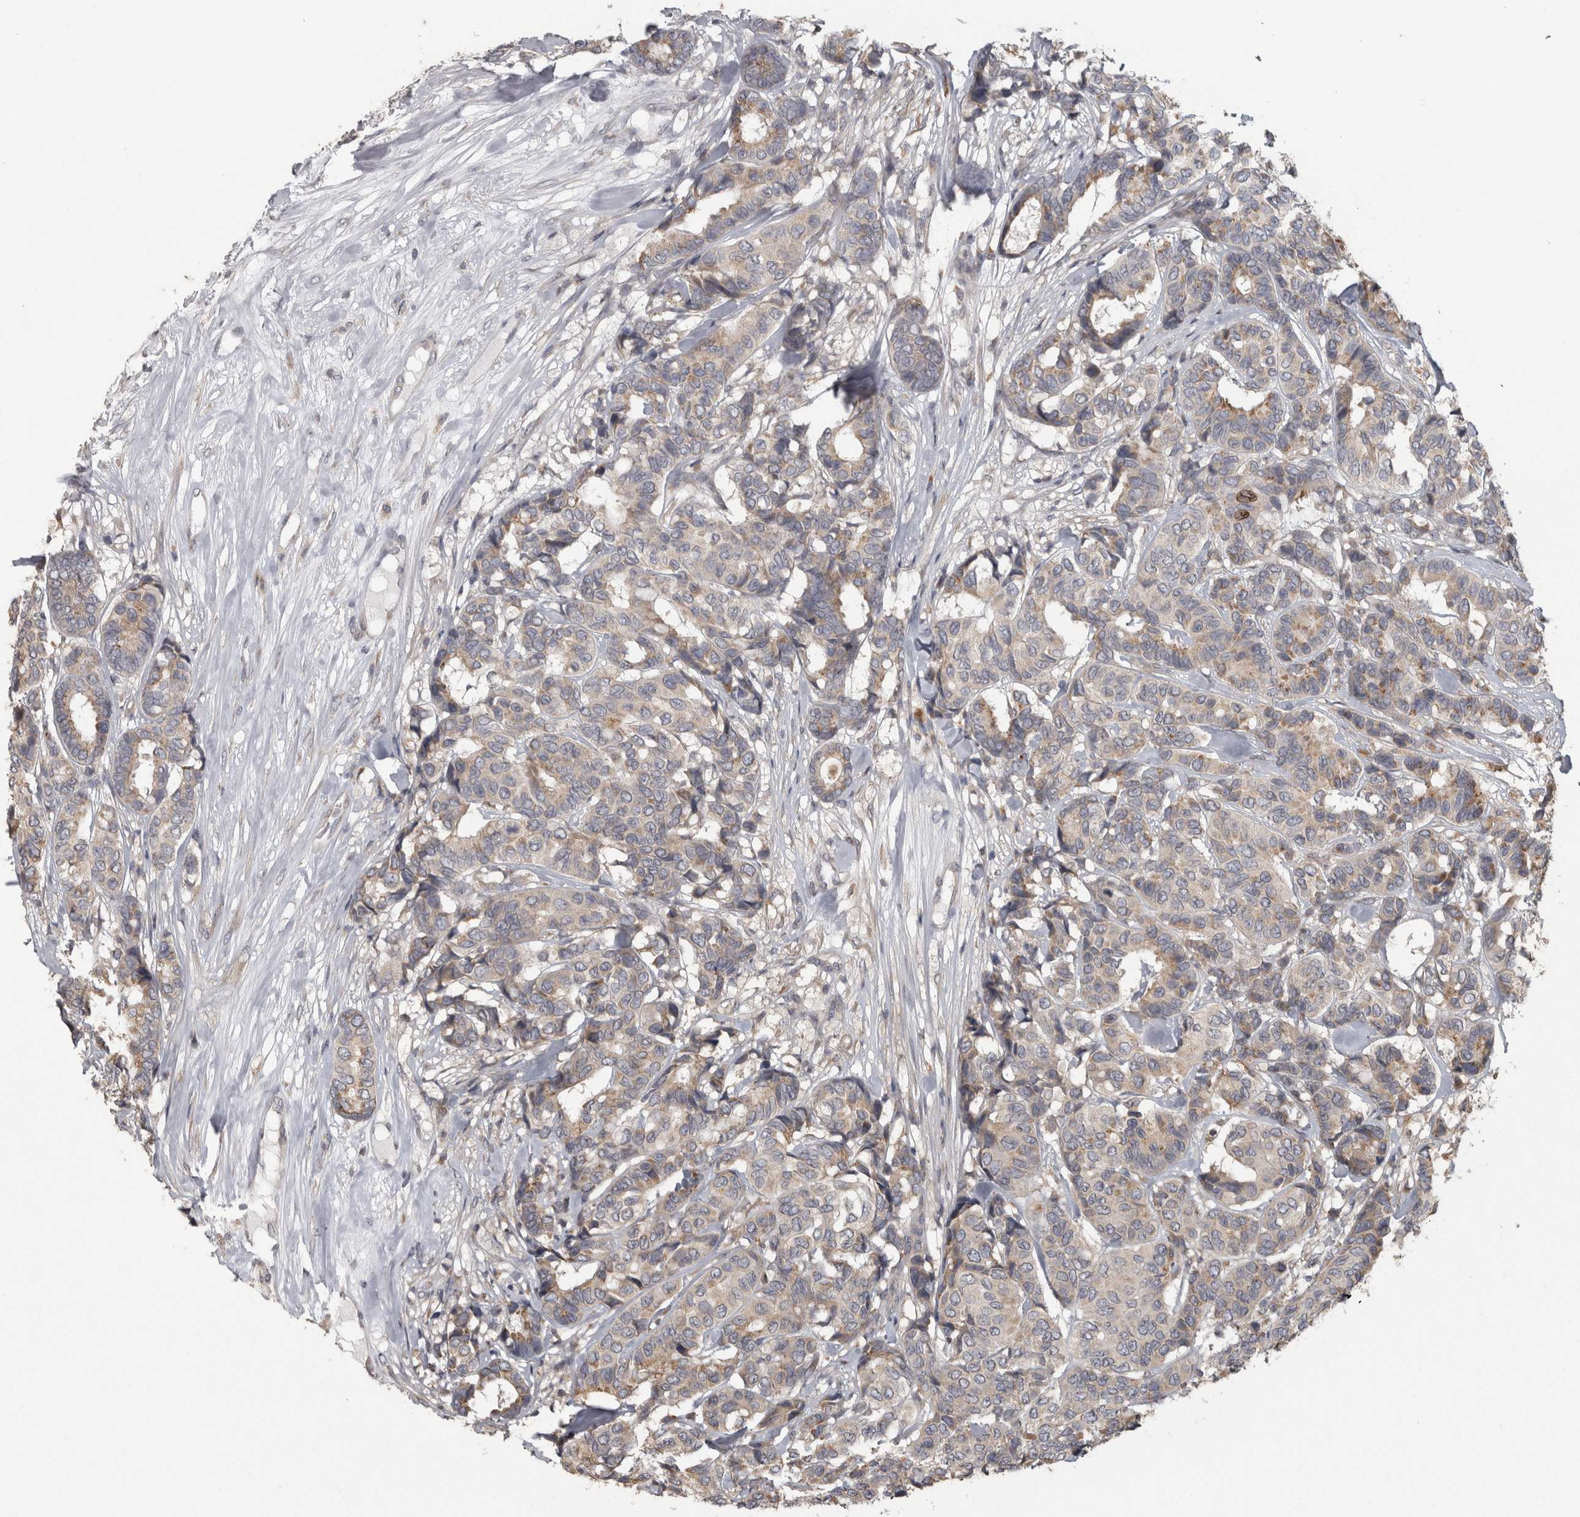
{"staining": {"intensity": "weak", "quantity": "25%-75%", "location": "cytoplasmic/membranous"}, "tissue": "breast cancer", "cell_type": "Tumor cells", "image_type": "cancer", "snomed": [{"axis": "morphology", "description": "Duct carcinoma"}, {"axis": "topography", "description": "Breast"}], "caption": "DAB (3,3'-diaminobenzidine) immunohistochemical staining of human breast invasive ductal carcinoma demonstrates weak cytoplasmic/membranous protein expression in approximately 25%-75% of tumor cells.", "gene": "RAB29", "patient": {"sex": "female", "age": 87}}